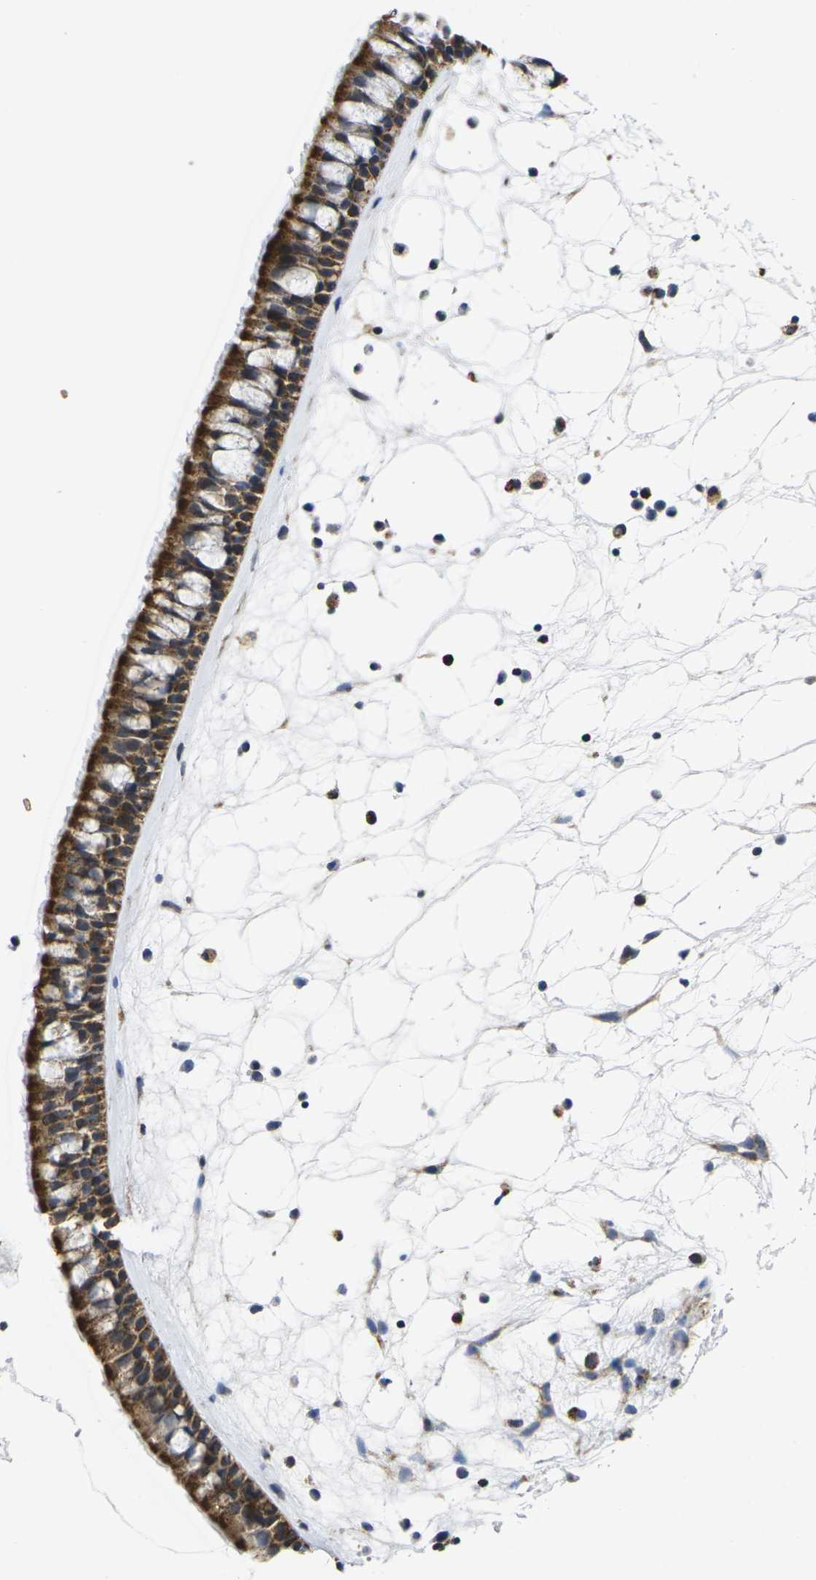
{"staining": {"intensity": "strong", "quantity": ">75%", "location": "cytoplasmic/membranous"}, "tissue": "nasopharynx", "cell_type": "Respiratory epithelial cells", "image_type": "normal", "snomed": [{"axis": "morphology", "description": "Normal tissue, NOS"}, {"axis": "morphology", "description": "Inflammation, NOS"}, {"axis": "topography", "description": "Nasopharynx"}], "caption": "Immunohistochemistry (DAB (3,3'-diaminobenzidine)) staining of normal nasopharynx reveals strong cytoplasmic/membranous protein staining in approximately >75% of respiratory epithelial cells.", "gene": "P2RY11", "patient": {"sex": "male", "age": 48}}